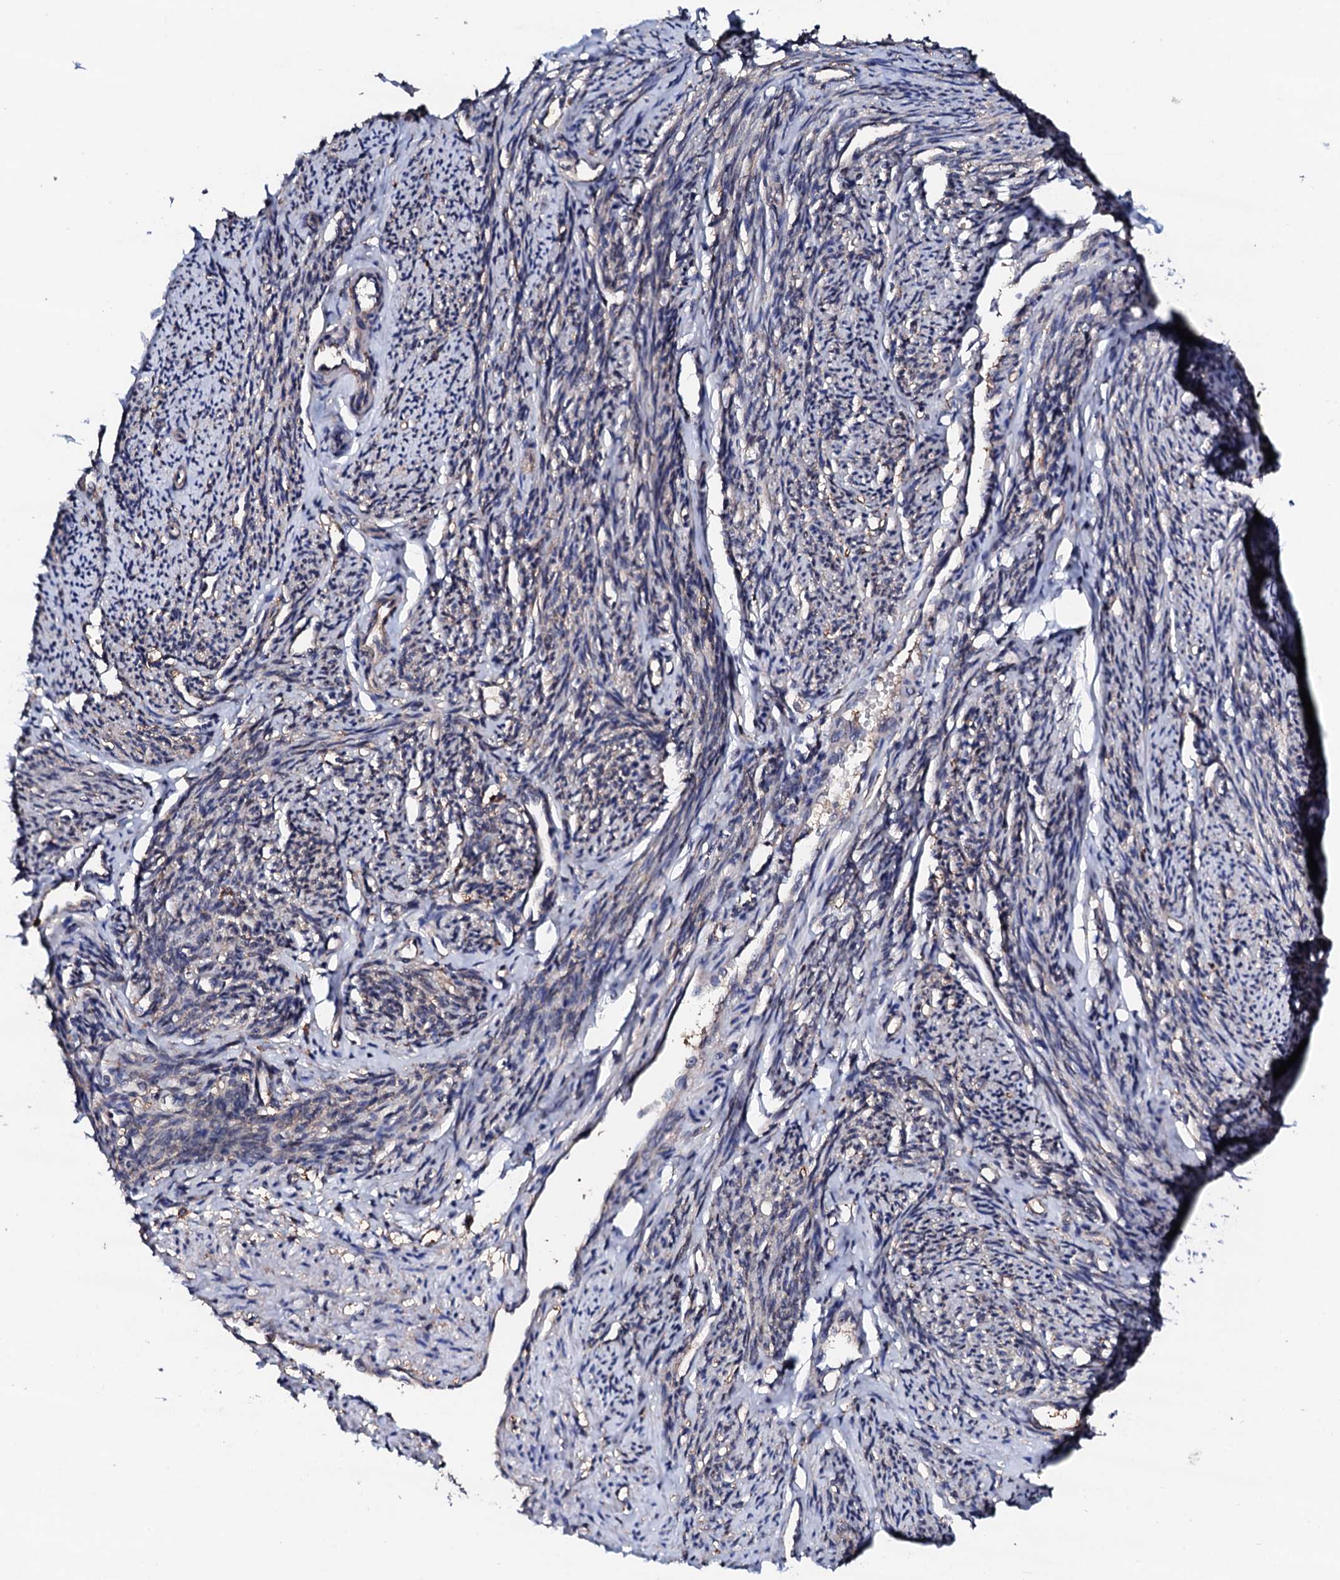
{"staining": {"intensity": "moderate", "quantity": "25%-75%", "location": "cytoplasmic/membranous"}, "tissue": "smooth muscle", "cell_type": "Smooth muscle cells", "image_type": "normal", "snomed": [{"axis": "morphology", "description": "Normal tissue, NOS"}, {"axis": "topography", "description": "Smooth muscle"}, {"axis": "topography", "description": "Uterus"}], "caption": "There is medium levels of moderate cytoplasmic/membranous staining in smooth muscle cells of normal smooth muscle, as demonstrated by immunohistochemical staining (brown color).", "gene": "EDC3", "patient": {"sex": "female", "age": 59}}